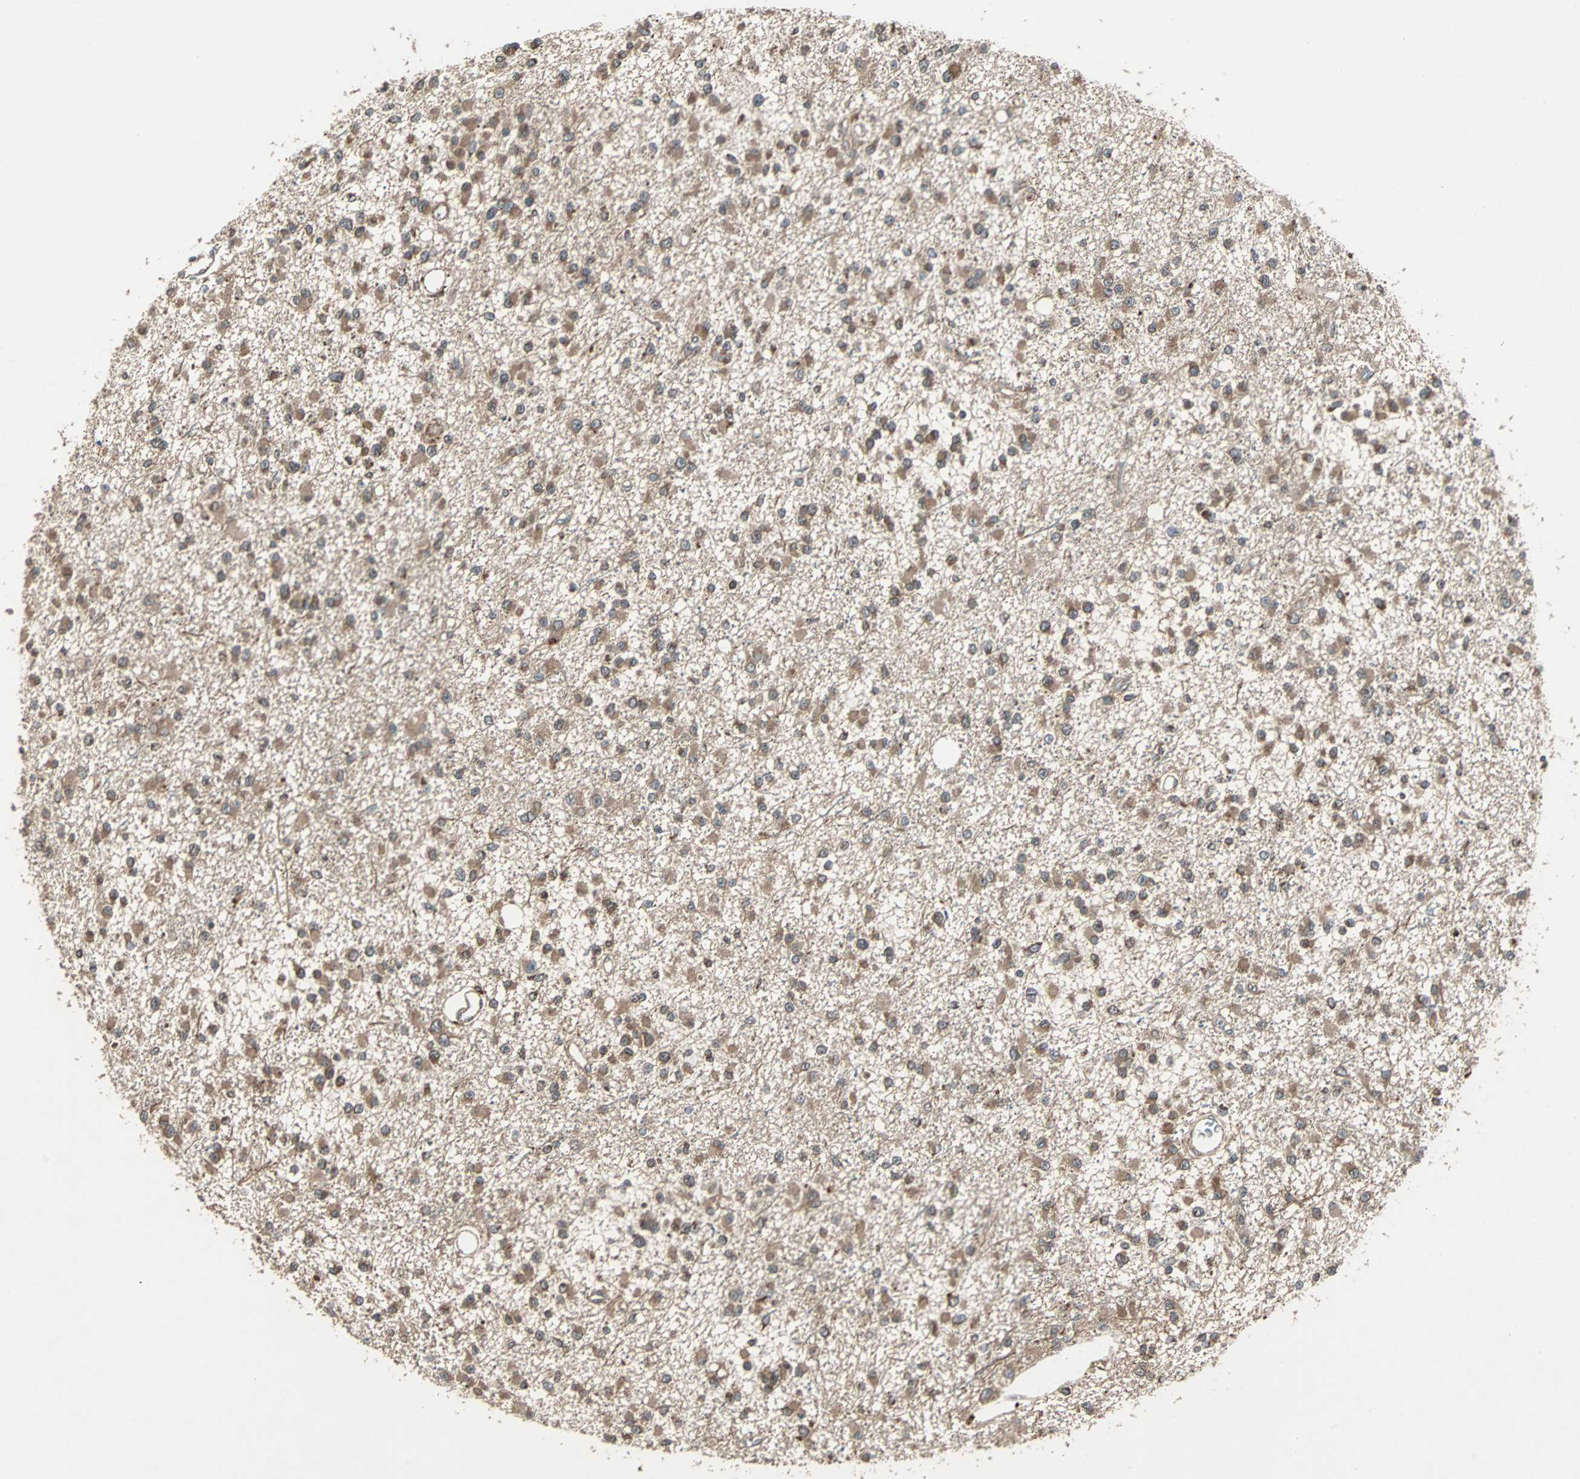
{"staining": {"intensity": "moderate", "quantity": ">75%", "location": "cytoplasmic/membranous"}, "tissue": "glioma", "cell_type": "Tumor cells", "image_type": "cancer", "snomed": [{"axis": "morphology", "description": "Glioma, malignant, Low grade"}, {"axis": "topography", "description": "Brain"}], "caption": "Glioma tissue shows moderate cytoplasmic/membranous positivity in about >75% of tumor cells, visualized by immunohistochemistry.", "gene": "RAB7A", "patient": {"sex": "female", "age": 22}}